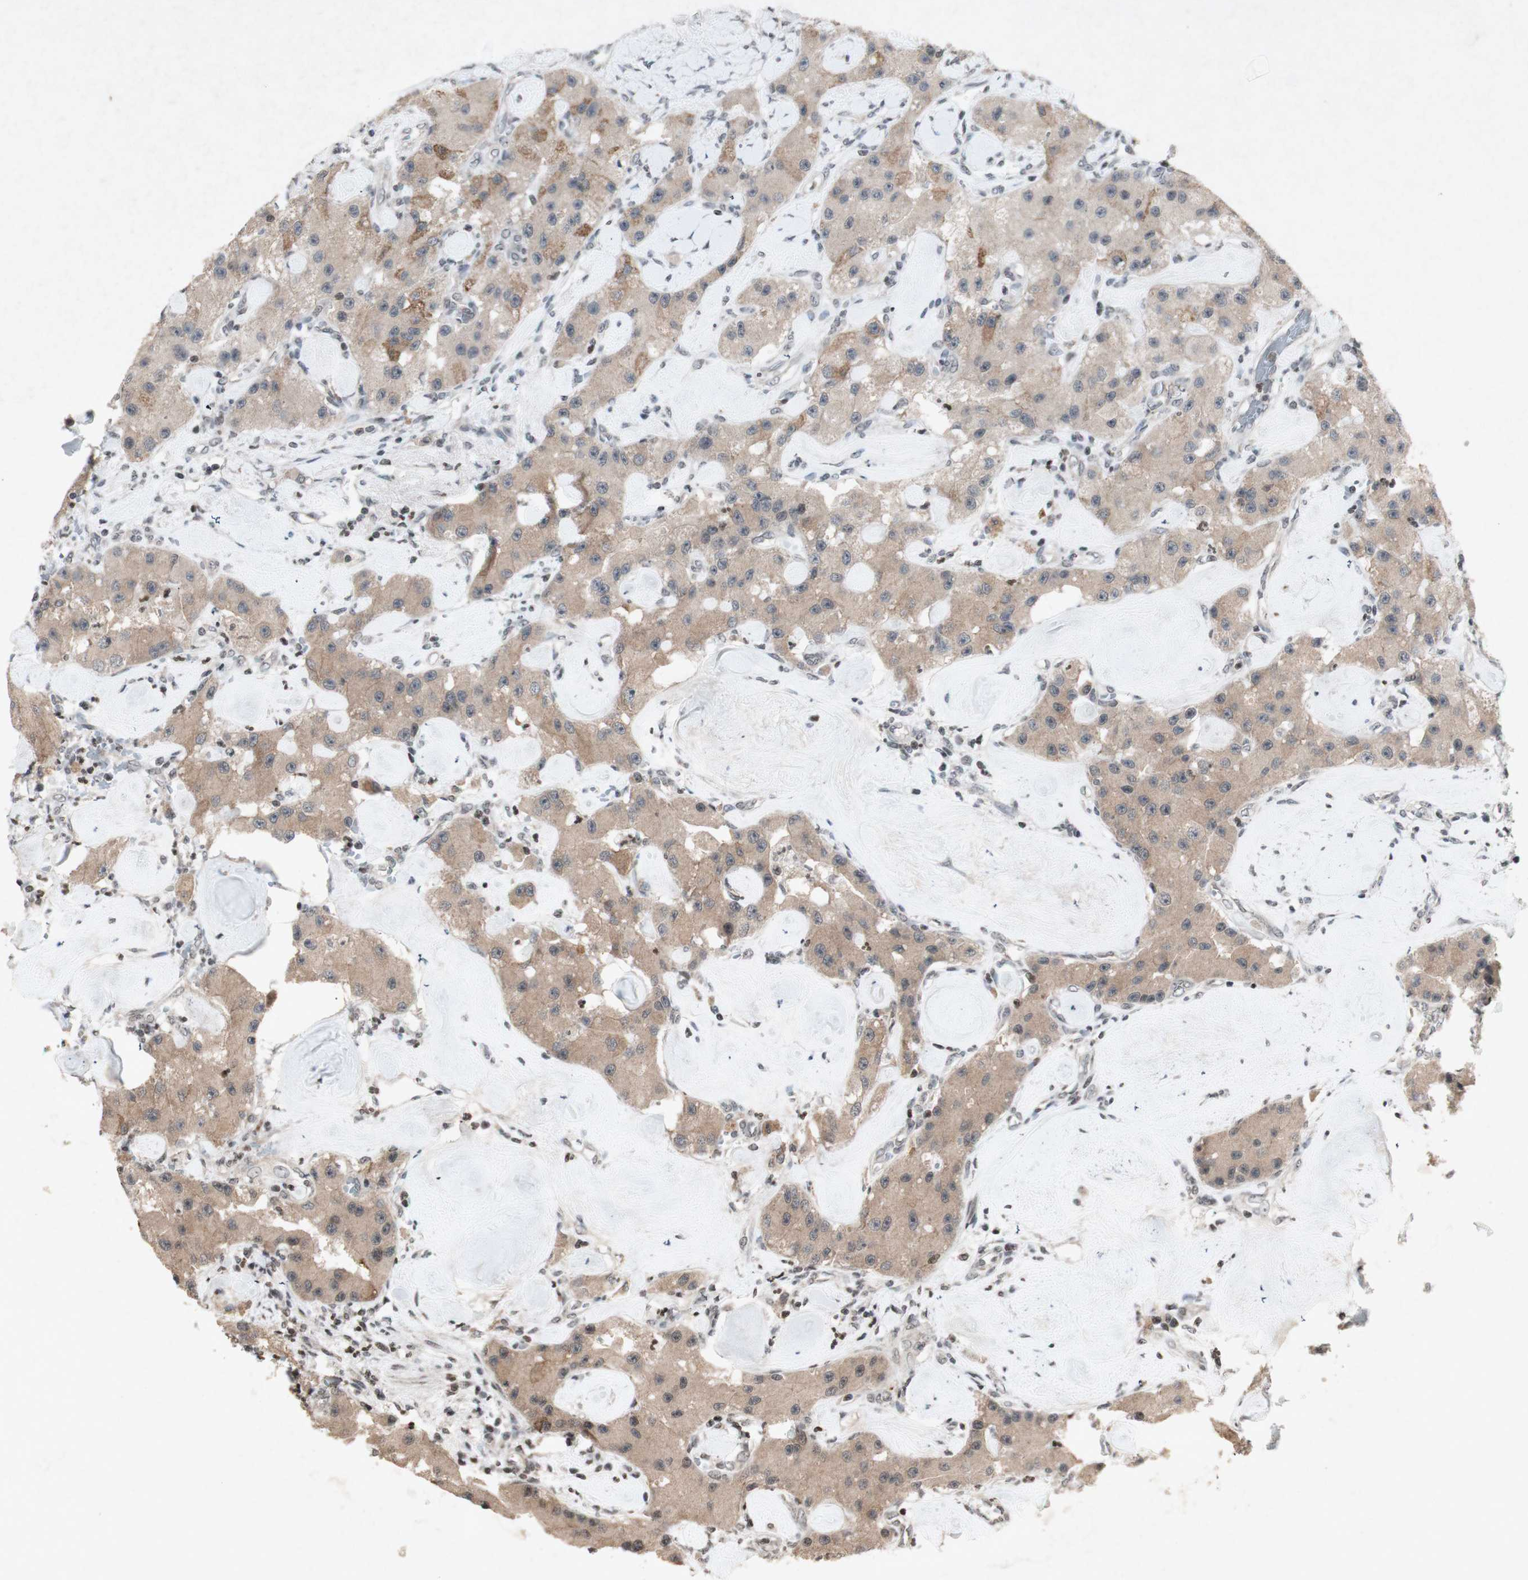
{"staining": {"intensity": "moderate", "quantity": ">75%", "location": "cytoplasmic/membranous"}, "tissue": "carcinoid", "cell_type": "Tumor cells", "image_type": "cancer", "snomed": [{"axis": "morphology", "description": "Carcinoid, malignant, NOS"}, {"axis": "topography", "description": "Pancreas"}], "caption": "Carcinoid was stained to show a protein in brown. There is medium levels of moderate cytoplasmic/membranous positivity in about >75% of tumor cells.", "gene": "PLXNA1", "patient": {"sex": "male", "age": 41}}